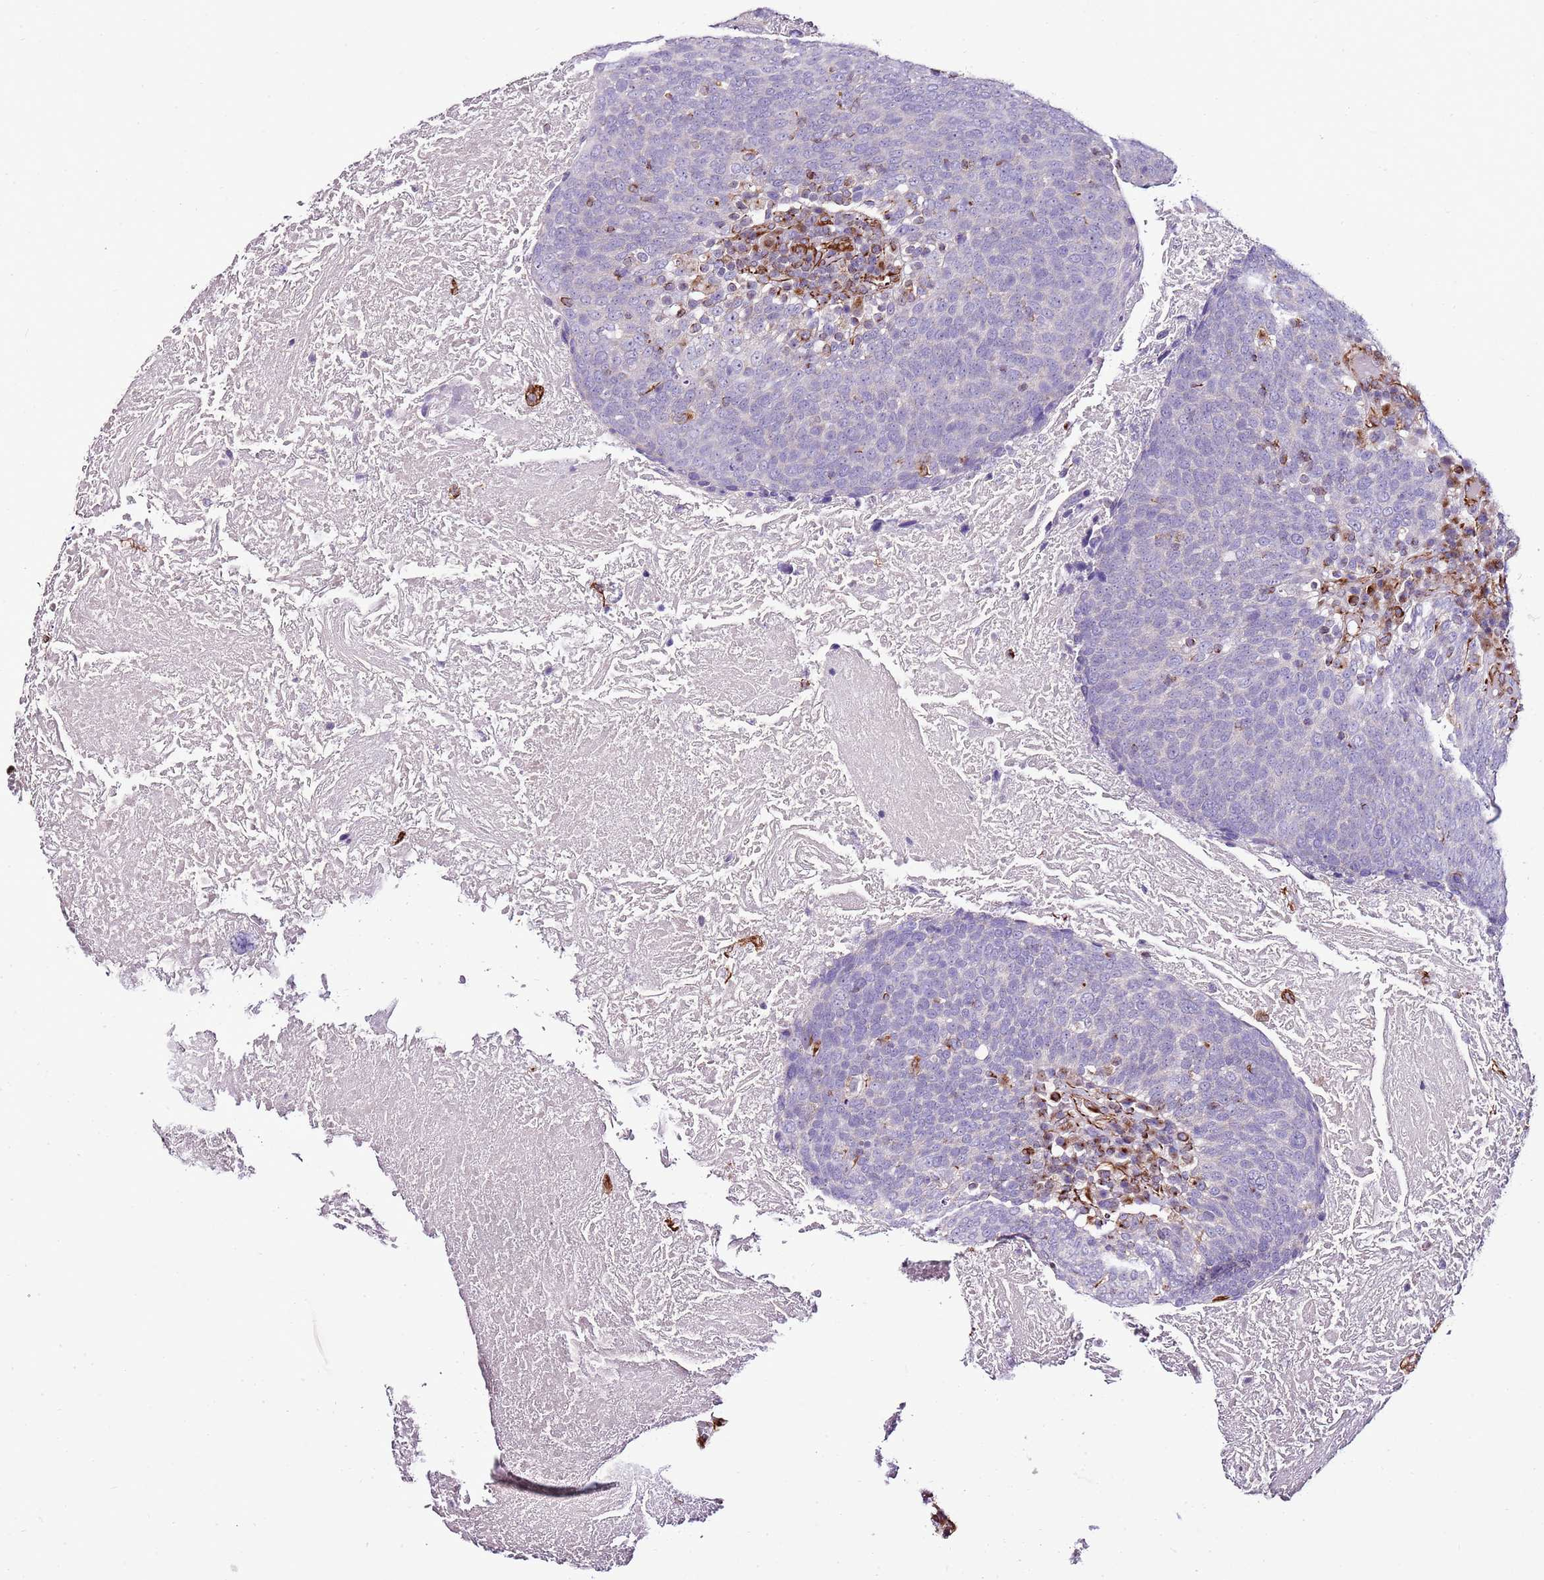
{"staining": {"intensity": "negative", "quantity": "none", "location": "none"}, "tissue": "head and neck cancer", "cell_type": "Tumor cells", "image_type": "cancer", "snomed": [{"axis": "morphology", "description": "Squamous cell carcinoma, NOS"}, {"axis": "morphology", "description": "Squamous cell carcinoma, metastatic, NOS"}, {"axis": "topography", "description": "Lymph node"}, {"axis": "topography", "description": "Head-Neck"}], "caption": "Immunohistochemistry (IHC) photomicrograph of head and neck squamous cell carcinoma stained for a protein (brown), which reveals no staining in tumor cells.", "gene": "ZNF786", "patient": {"sex": "male", "age": 62}}